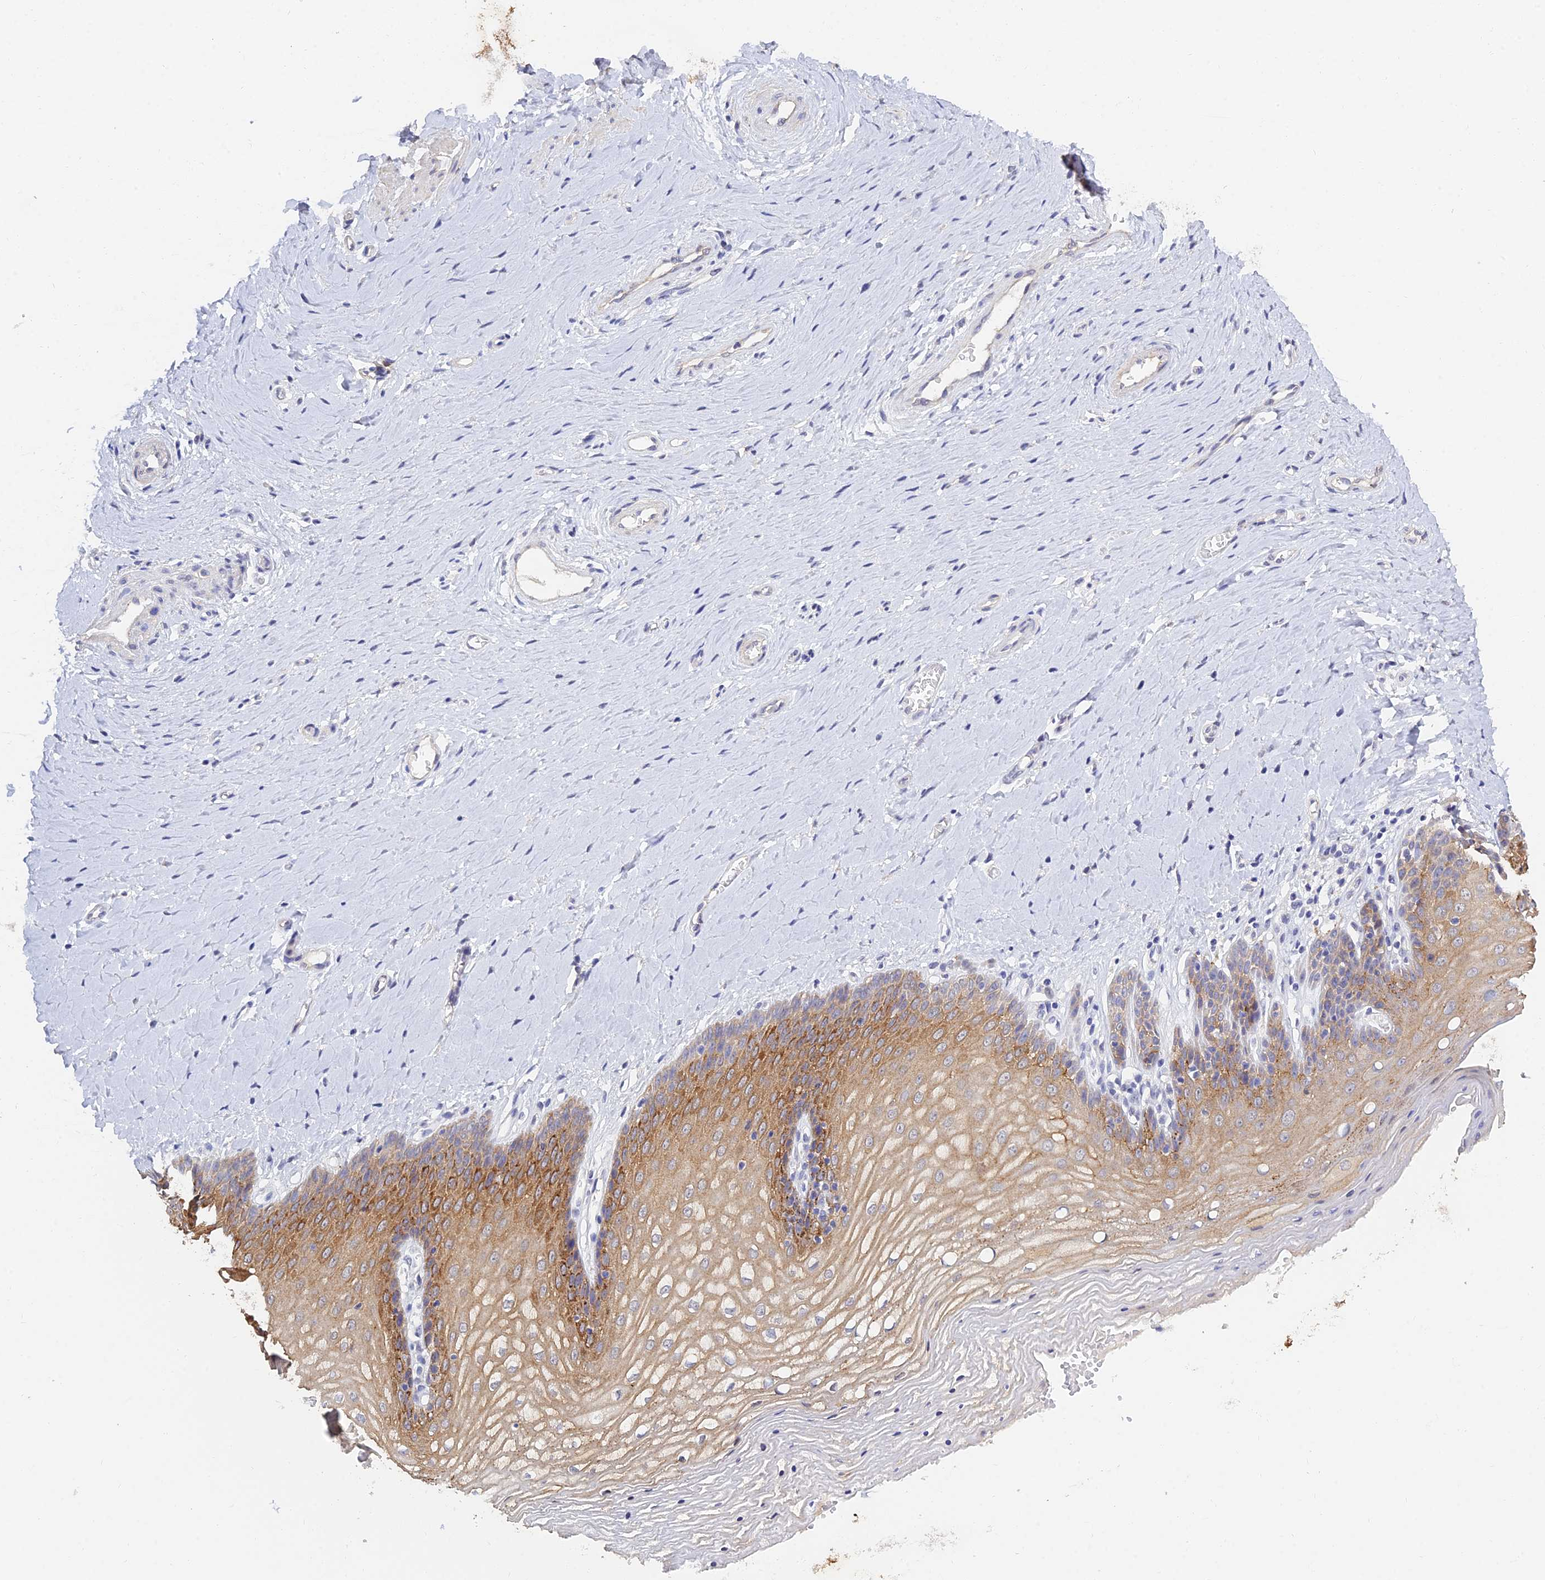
{"staining": {"intensity": "moderate", "quantity": ">75%", "location": "cytoplasmic/membranous"}, "tissue": "vagina", "cell_type": "Squamous epithelial cells", "image_type": "normal", "snomed": [{"axis": "morphology", "description": "Normal tissue, NOS"}, {"axis": "topography", "description": "Vagina"}], "caption": "Vagina stained with IHC demonstrates moderate cytoplasmic/membranous staining in about >75% of squamous epithelial cells.", "gene": "HOXB1", "patient": {"sex": "female", "age": 65}}